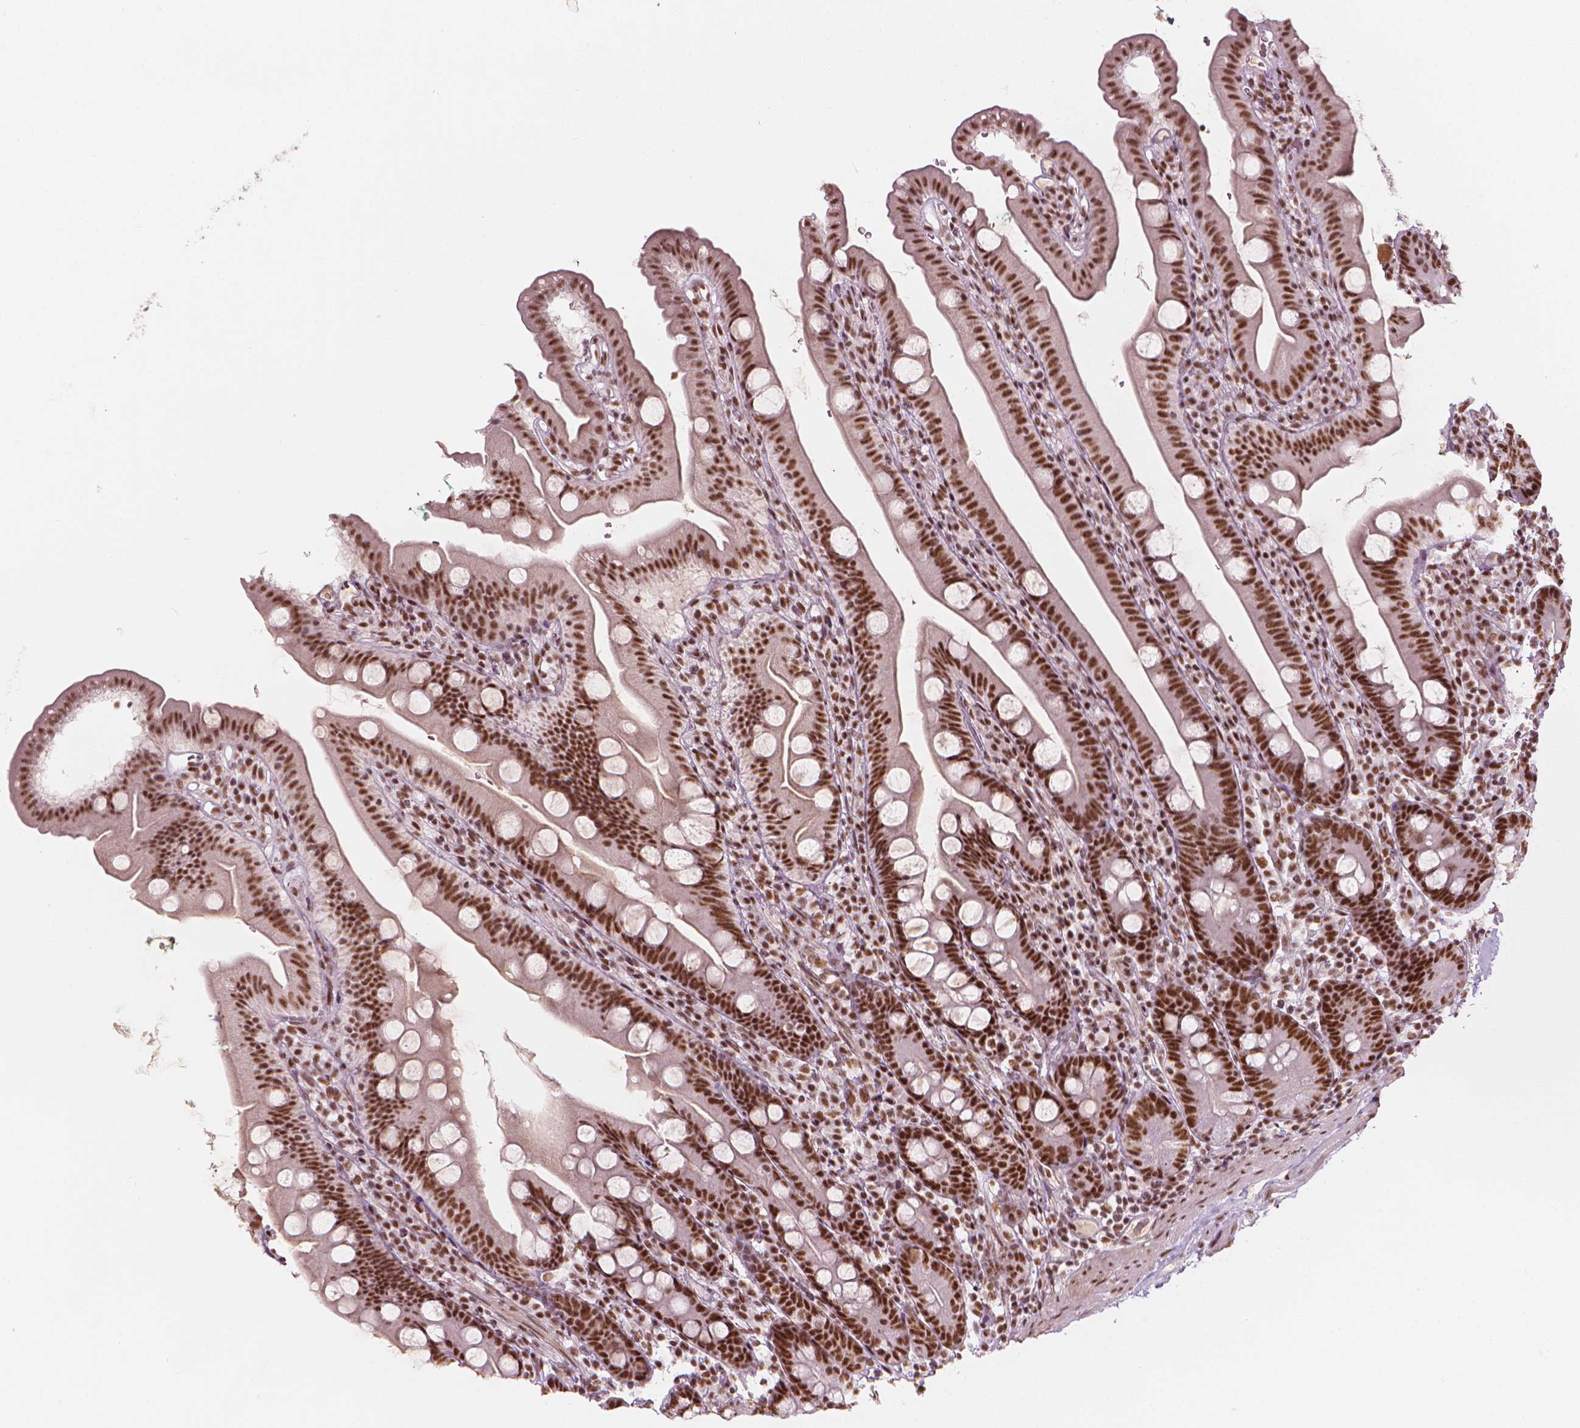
{"staining": {"intensity": "strong", "quantity": ">75%", "location": "nuclear"}, "tissue": "duodenum", "cell_type": "Glandular cells", "image_type": "normal", "snomed": [{"axis": "morphology", "description": "Normal tissue, NOS"}, {"axis": "topography", "description": "Duodenum"}], "caption": "Immunohistochemistry of normal human duodenum displays high levels of strong nuclear expression in approximately >75% of glandular cells.", "gene": "ELF2", "patient": {"sex": "female", "age": 67}}